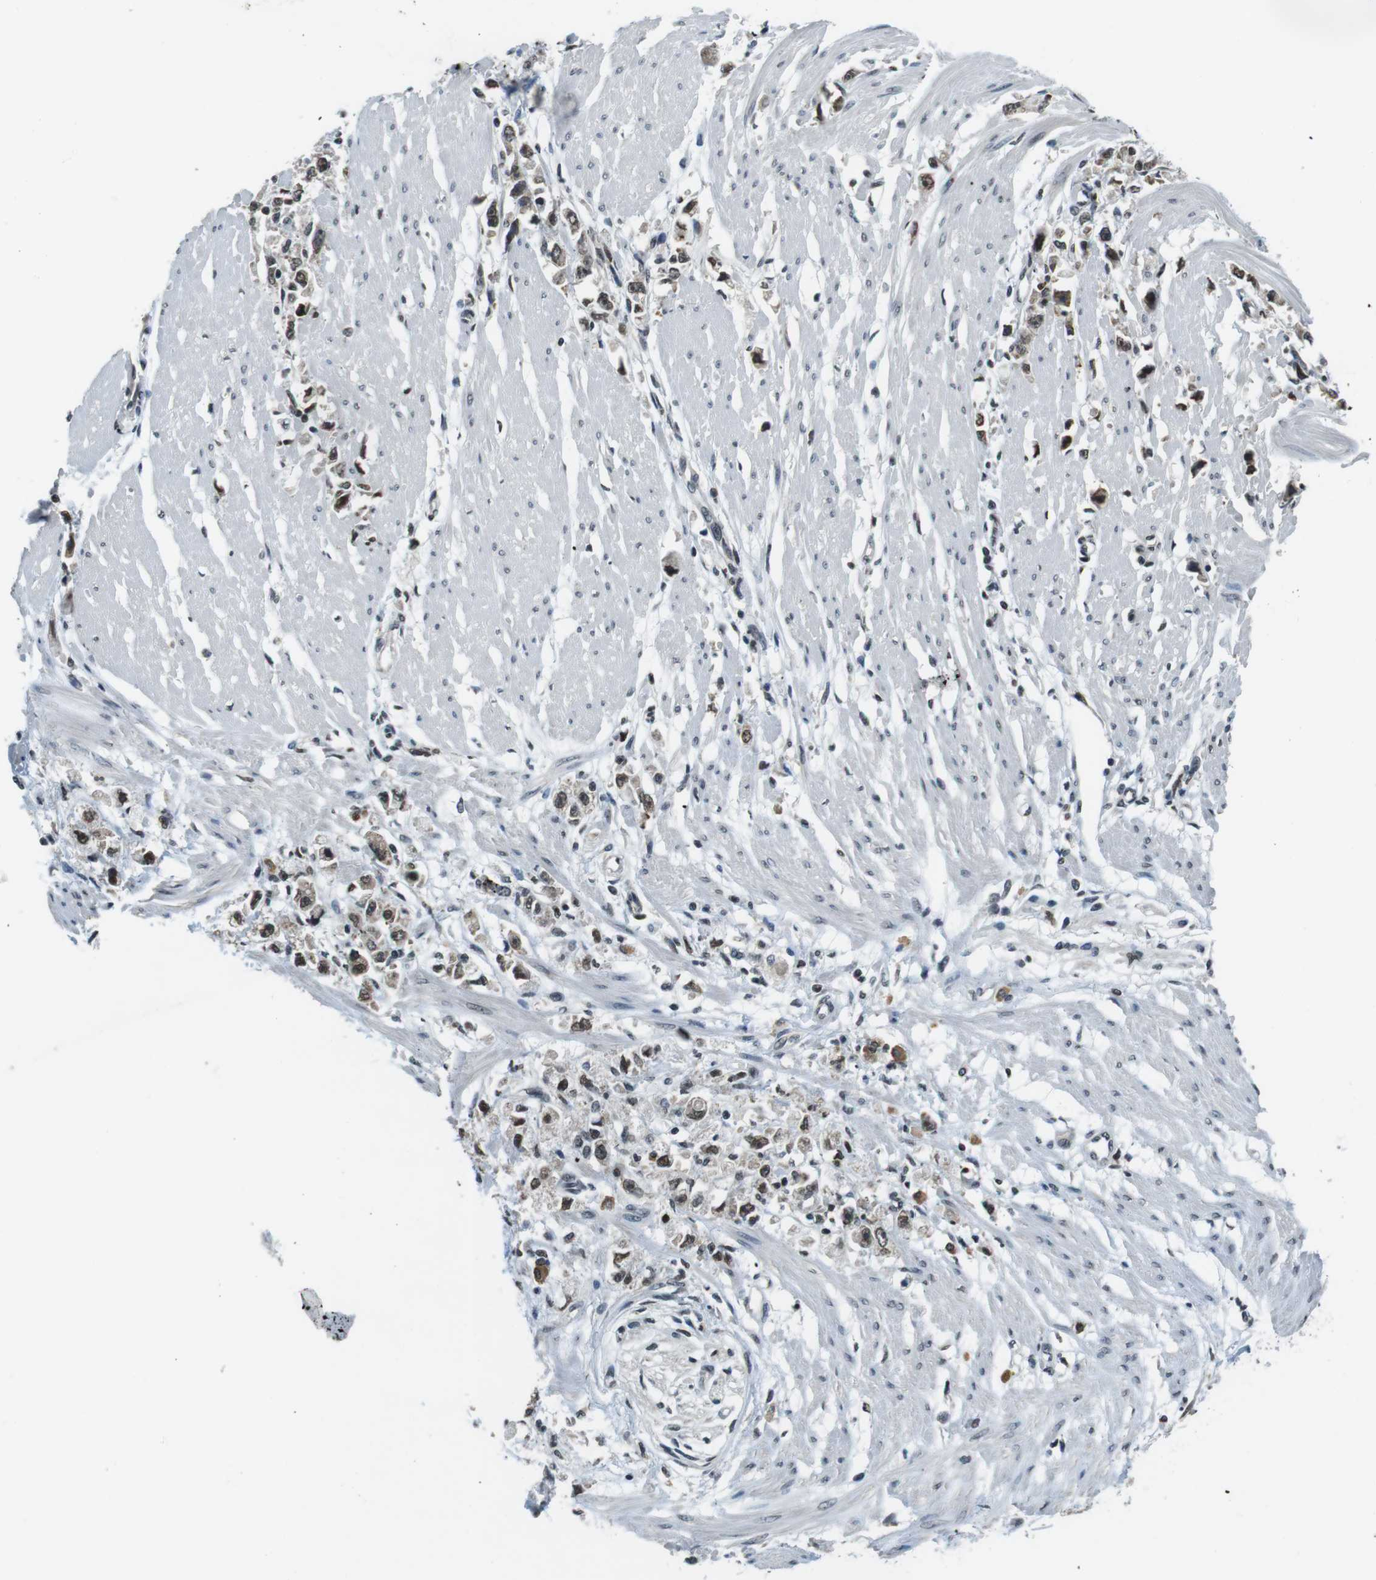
{"staining": {"intensity": "weak", "quantity": "25%-75%", "location": "nuclear"}, "tissue": "stomach cancer", "cell_type": "Tumor cells", "image_type": "cancer", "snomed": [{"axis": "morphology", "description": "Adenocarcinoma, NOS"}, {"axis": "topography", "description": "Stomach"}], "caption": "Human stomach adenocarcinoma stained with a brown dye shows weak nuclear positive positivity in approximately 25%-75% of tumor cells.", "gene": "NEK4", "patient": {"sex": "female", "age": 59}}